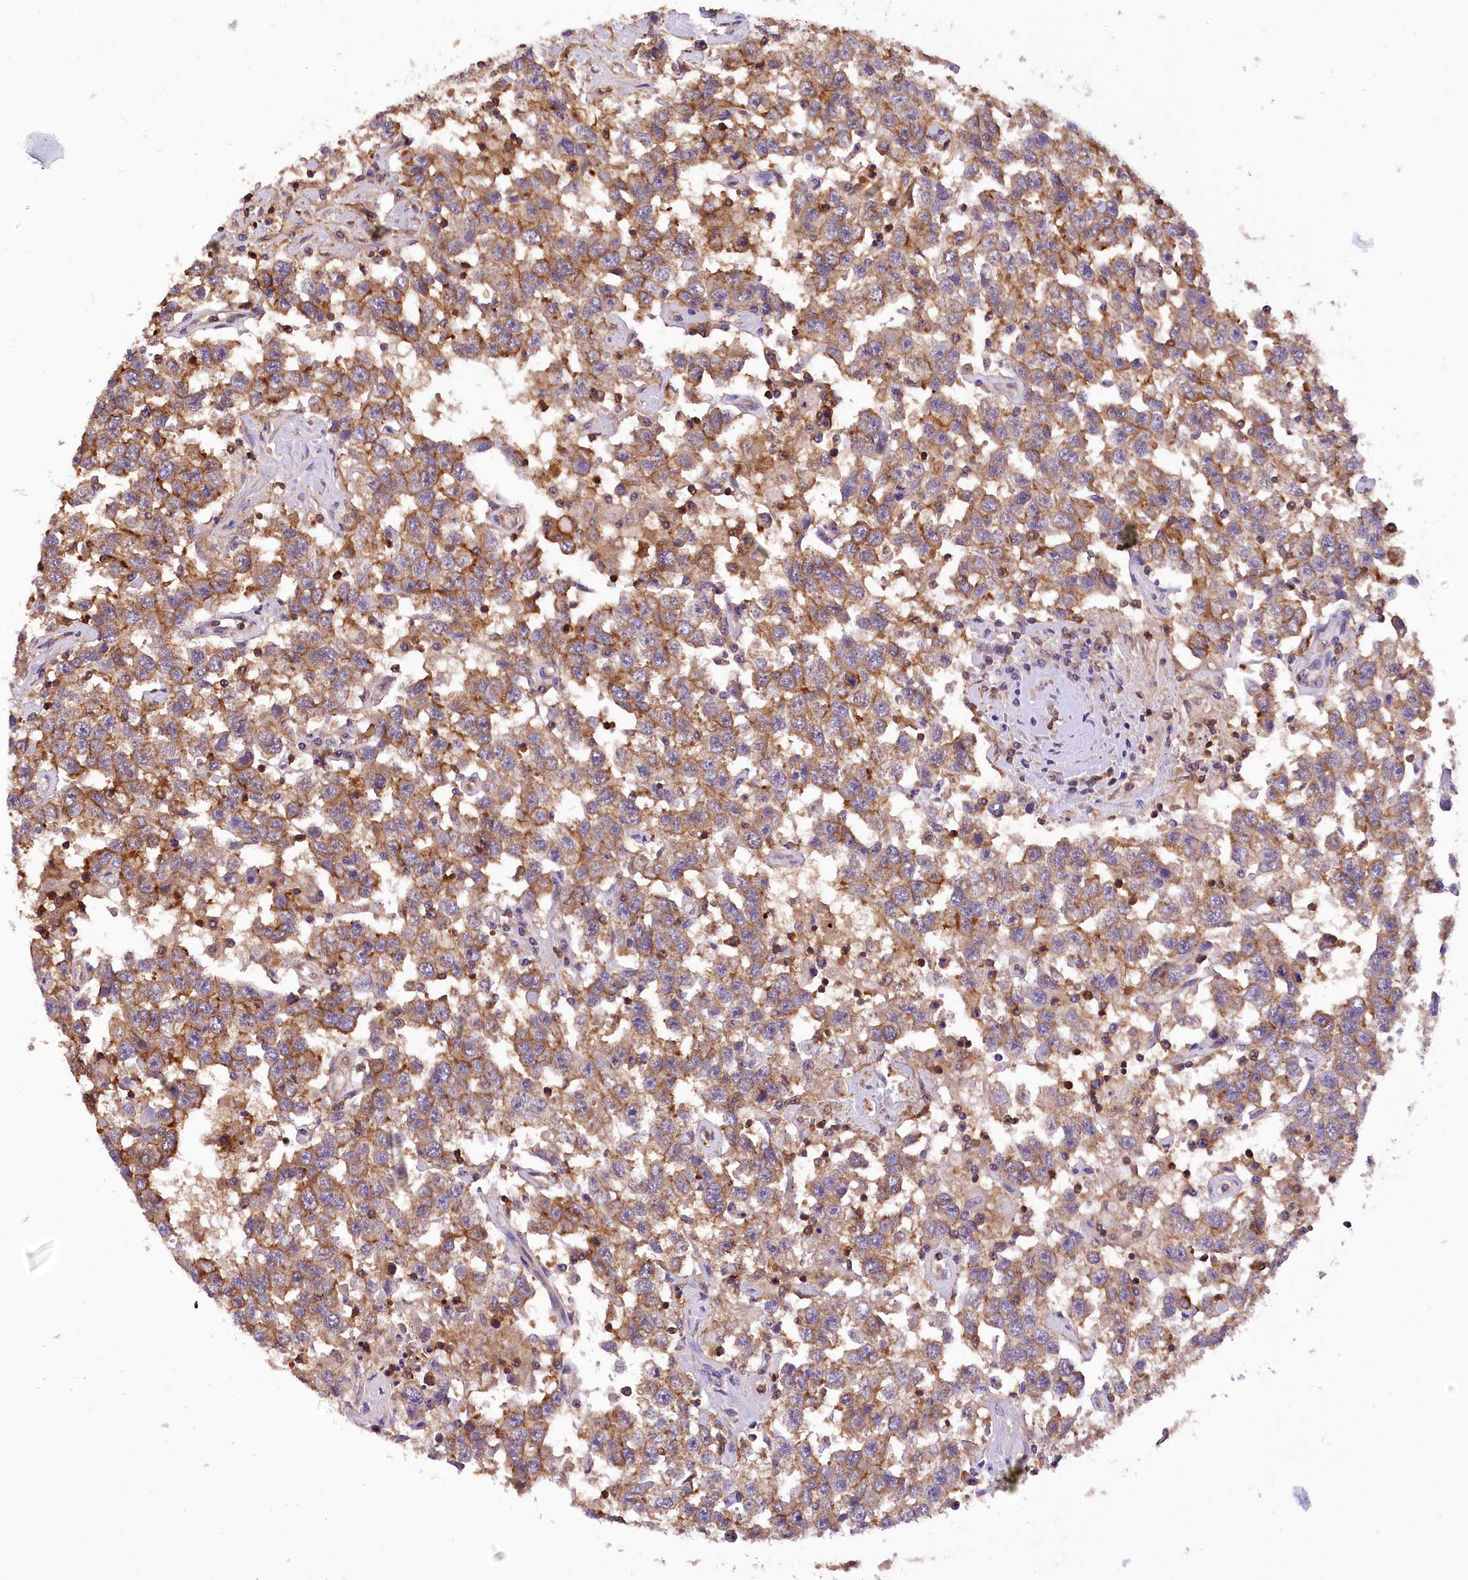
{"staining": {"intensity": "moderate", "quantity": "25%-75%", "location": "cytoplasmic/membranous"}, "tissue": "testis cancer", "cell_type": "Tumor cells", "image_type": "cancer", "snomed": [{"axis": "morphology", "description": "Seminoma, NOS"}, {"axis": "topography", "description": "Testis"}], "caption": "This is an image of IHC staining of testis cancer, which shows moderate expression in the cytoplasmic/membranous of tumor cells.", "gene": "DPP3", "patient": {"sex": "male", "age": 41}}